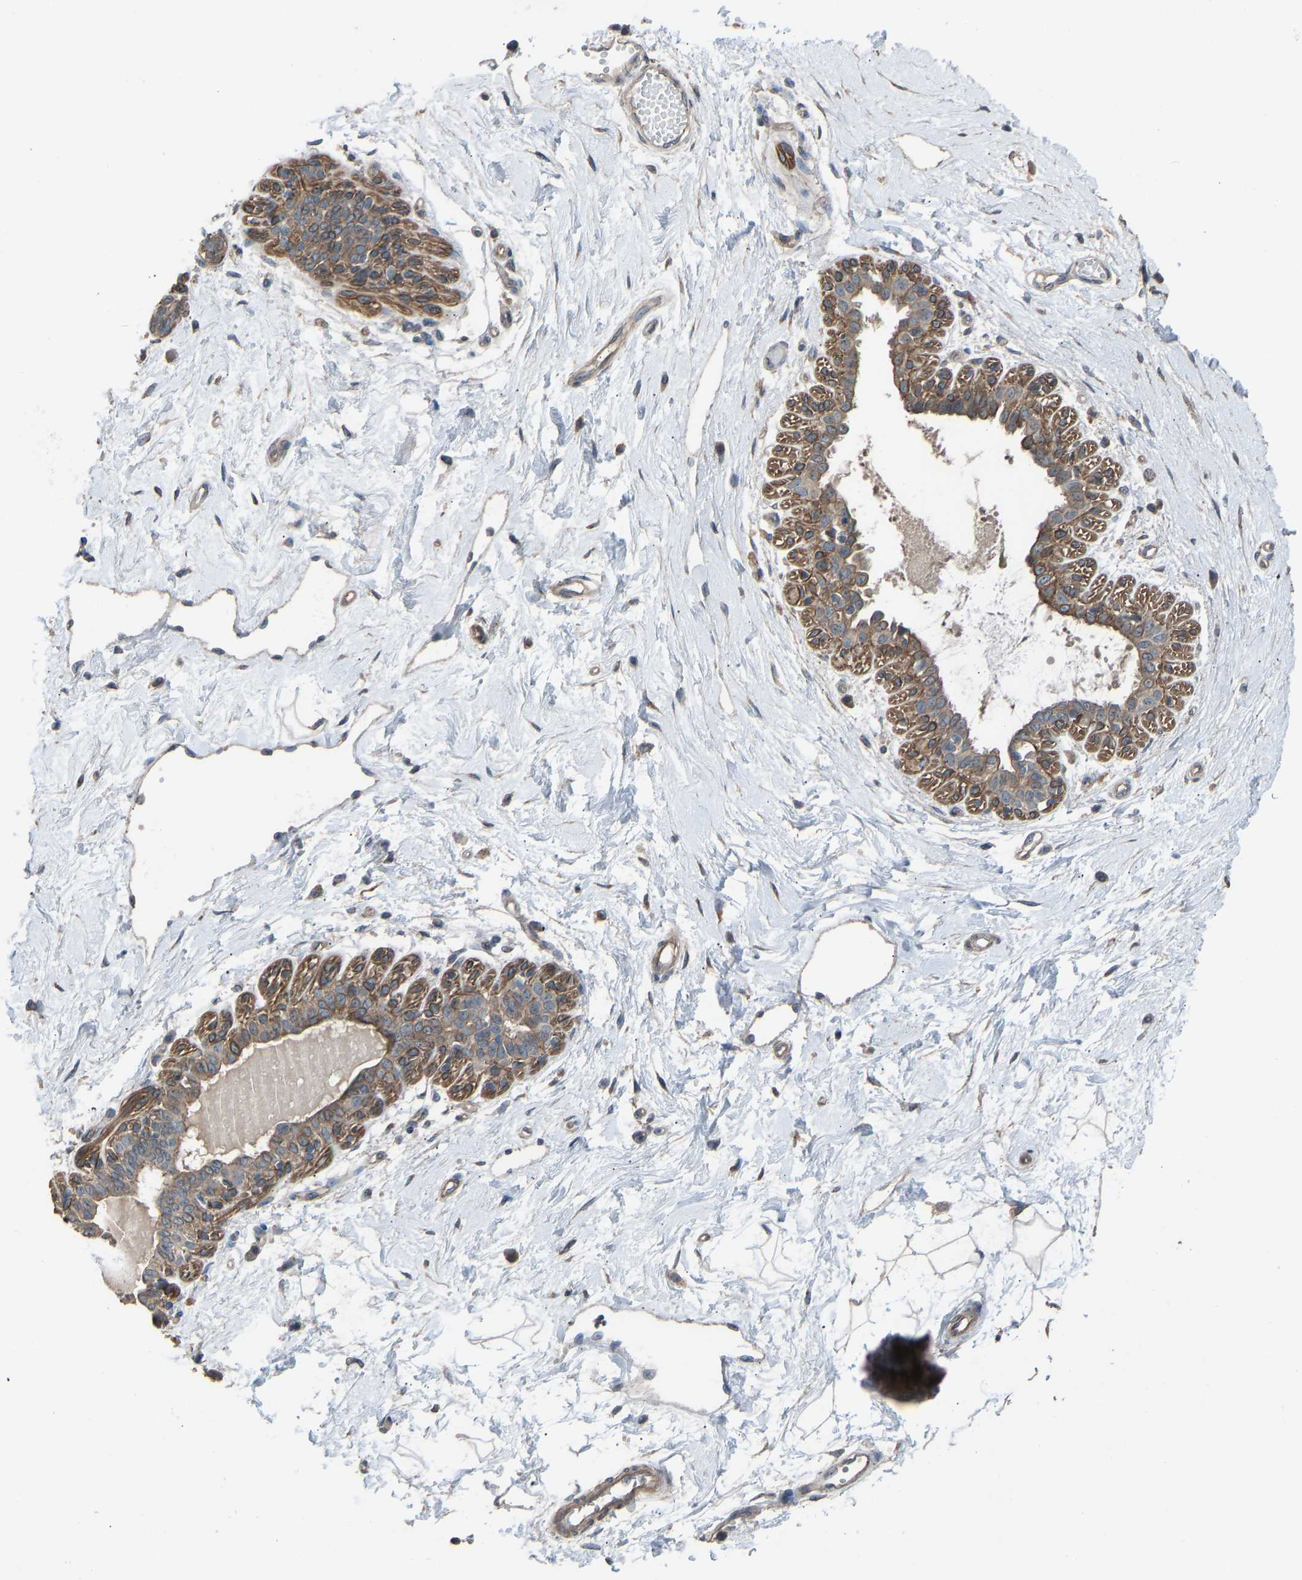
{"staining": {"intensity": "moderate", "quantity": ">75%", "location": "cytoplasmic/membranous"}, "tissue": "breast", "cell_type": "Glandular cells", "image_type": "normal", "snomed": [{"axis": "morphology", "description": "Normal tissue, NOS"}, {"axis": "topography", "description": "Breast"}], "caption": "Benign breast was stained to show a protein in brown. There is medium levels of moderate cytoplasmic/membranous staining in approximately >75% of glandular cells. The protein is shown in brown color, while the nuclei are stained blue.", "gene": "SLC43A1", "patient": {"sex": "female", "age": 45}}